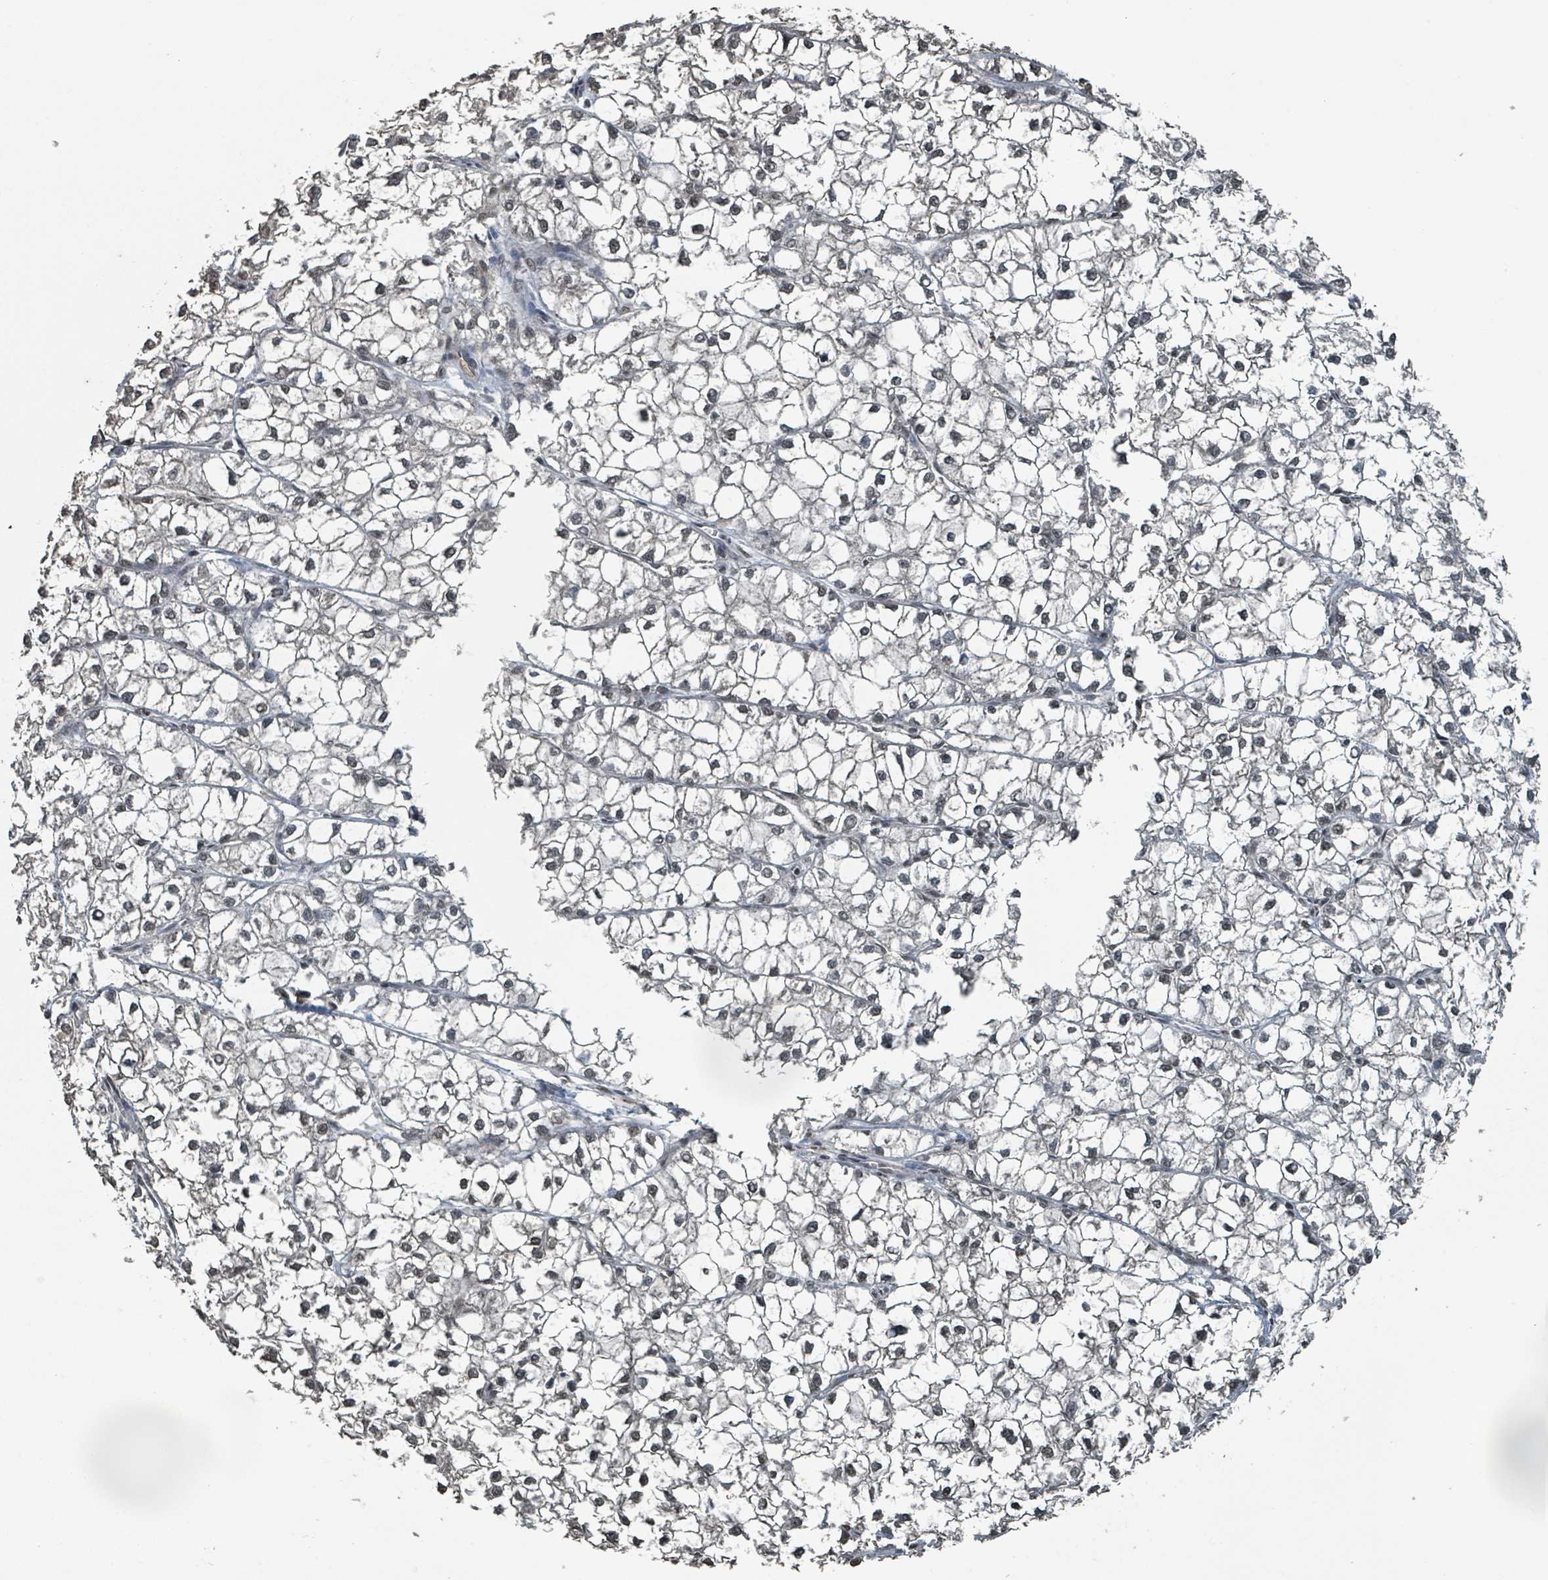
{"staining": {"intensity": "weak", "quantity": ">75%", "location": "nuclear"}, "tissue": "liver cancer", "cell_type": "Tumor cells", "image_type": "cancer", "snomed": [{"axis": "morphology", "description": "Carcinoma, Hepatocellular, NOS"}, {"axis": "topography", "description": "Liver"}], "caption": "High-power microscopy captured an immunohistochemistry (IHC) image of liver cancer, revealing weak nuclear positivity in about >75% of tumor cells. Immunohistochemistry stains the protein in brown and the nuclei are stained blue.", "gene": "PHIP", "patient": {"sex": "female", "age": 43}}